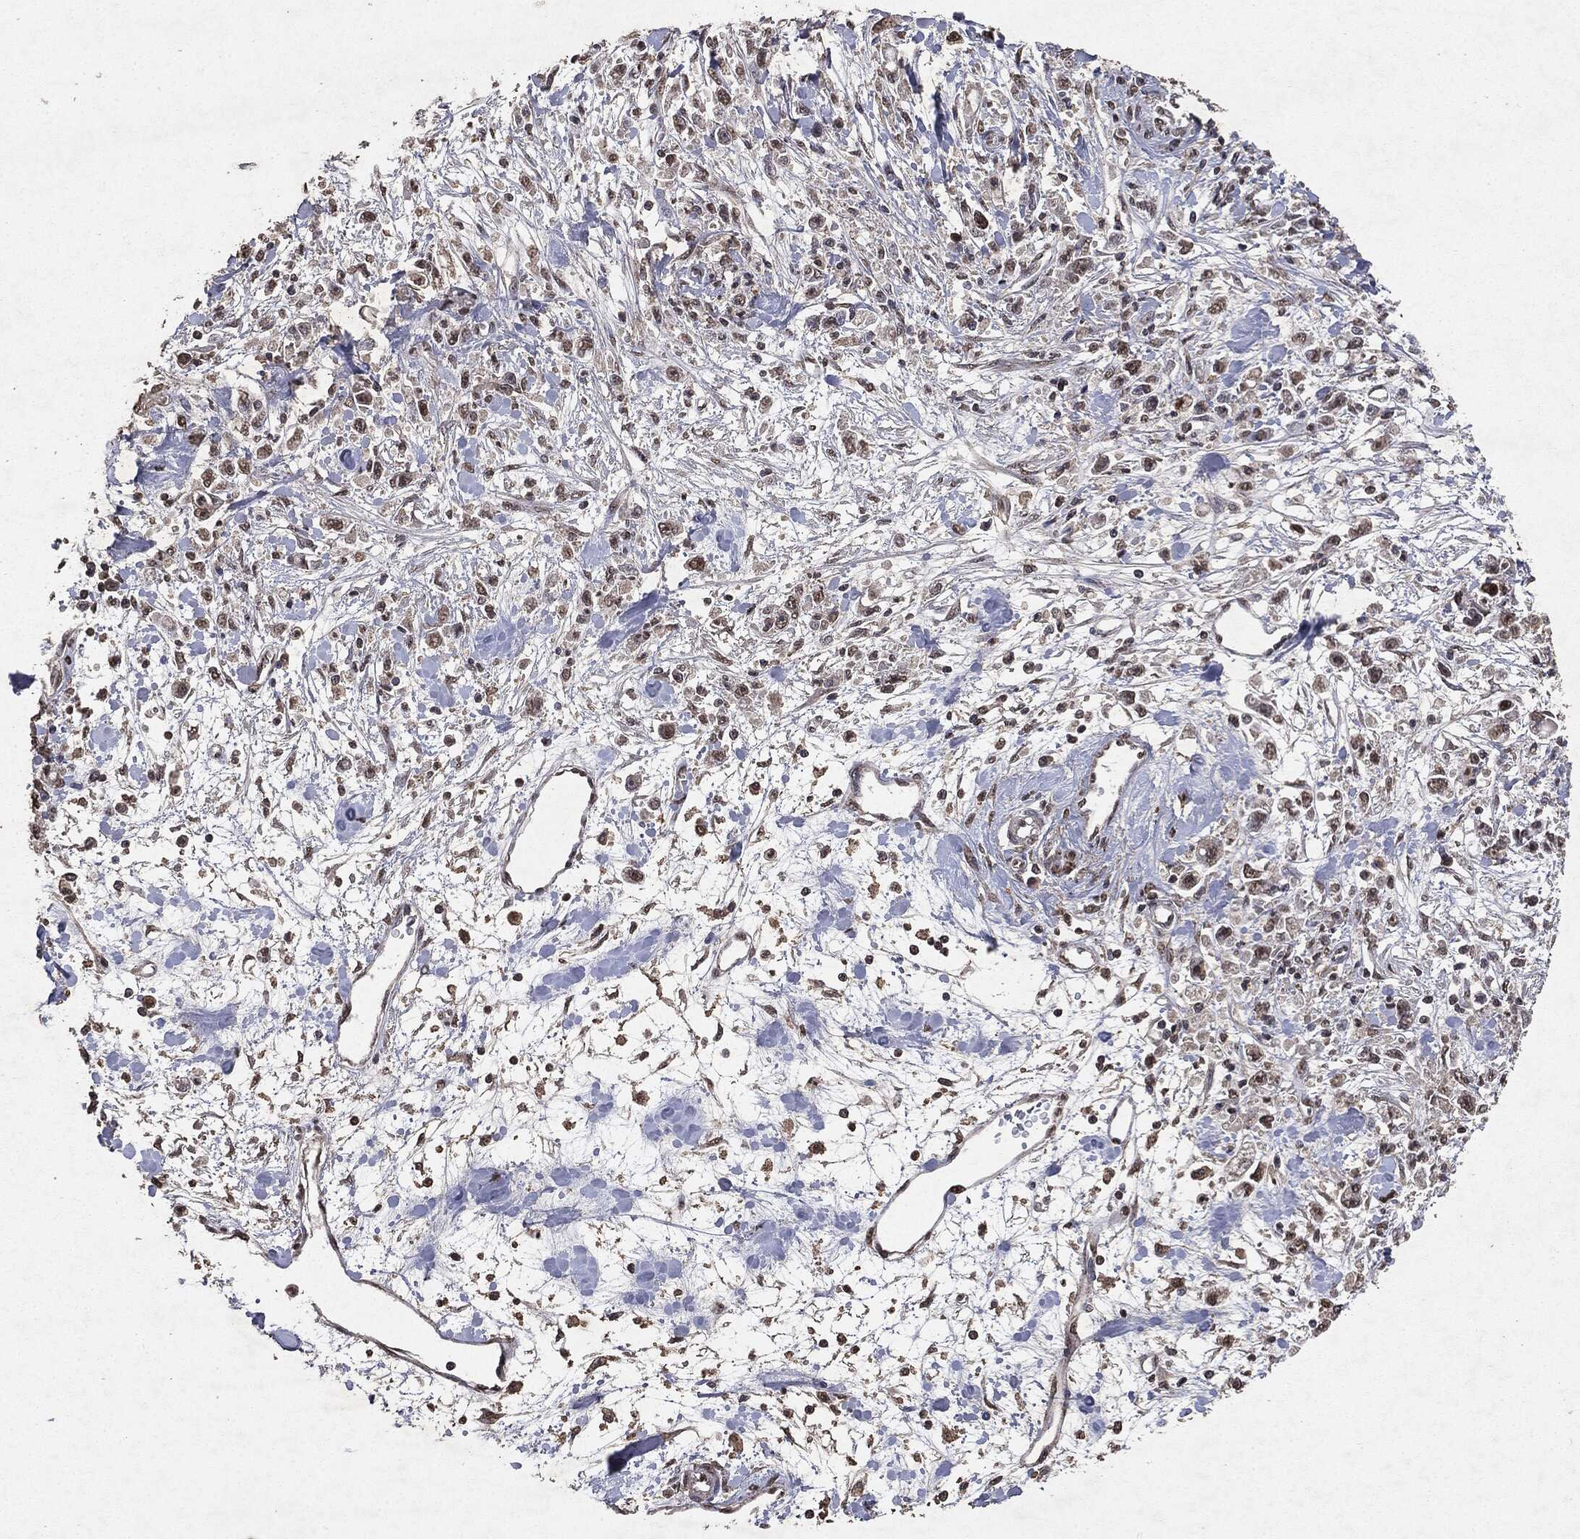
{"staining": {"intensity": "weak", "quantity": "25%-75%", "location": "nuclear"}, "tissue": "stomach cancer", "cell_type": "Tumor cells", "image_type": "cancer", "snomed": [{"axis": "morphology", "description": "Adenocarcinoma, NOS"}, {"axis": "topography", "description": "Stomach"}], "caption": "Tumor cells exhibit weak nuclear expression in about 25%-75% of cells in stomach cancer (adenocarcinoma).", "gene": "RAD18", "patient": {"sex": "female", "age": 59}}